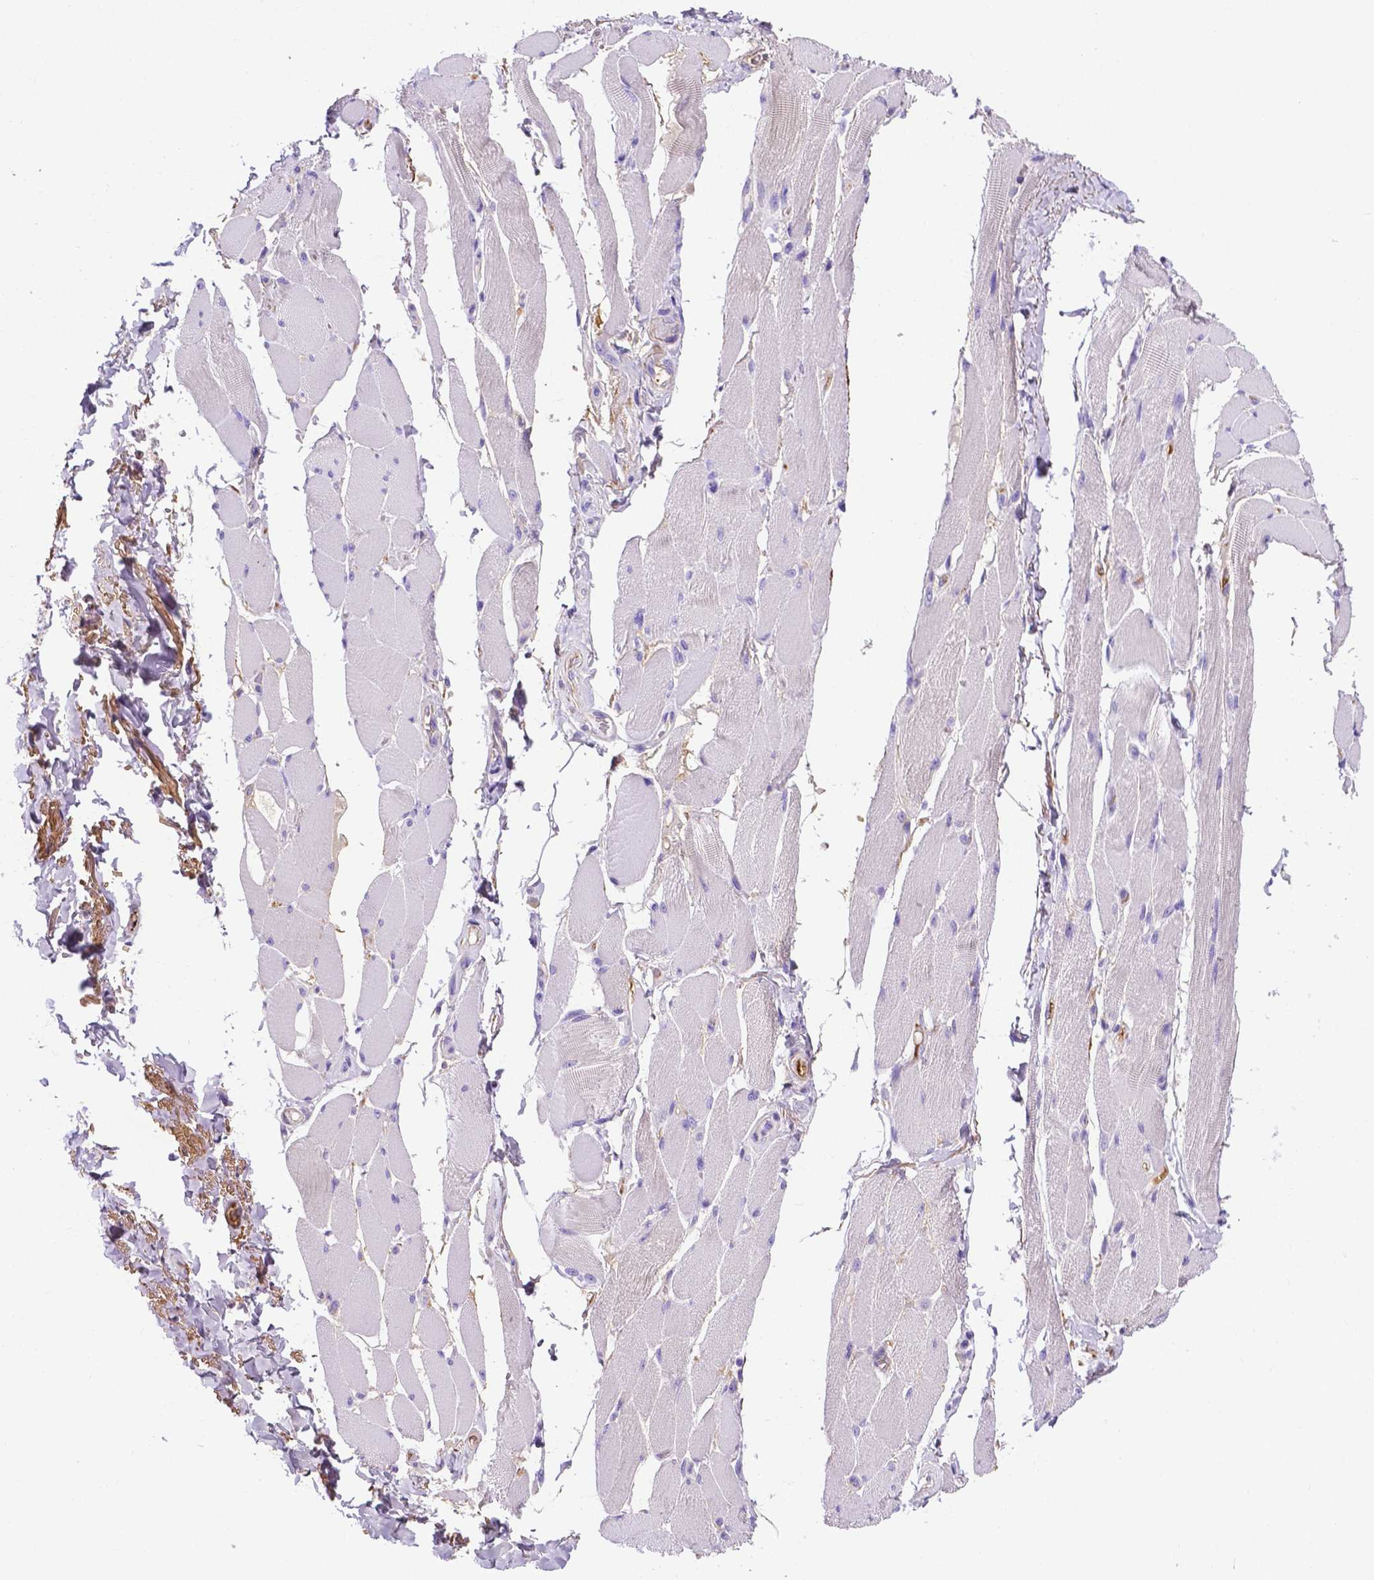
{"staining": {"intensity": "negative", "quantity": "none", "location": "none"}, "tissue": "skeletal muscle", "cell_type": "Myocytes", "image_type": "normal", "snomed": [{"axis": "morphology", "description": "Normal tissue, NOS"}, {"axis": "topography", "description": "Skeletal muscle"}, {"axis": "topography", "description": "Anal"}, {"axis": "topography", "description": "Peripheral nerve tissue"}], "caption": "This is an immunohistochemistry micrograph of normal skeletal muscle. There is no positivity in myocytes.", "gene": "APOE", "patient": {"sex": "male", "age": 53}}